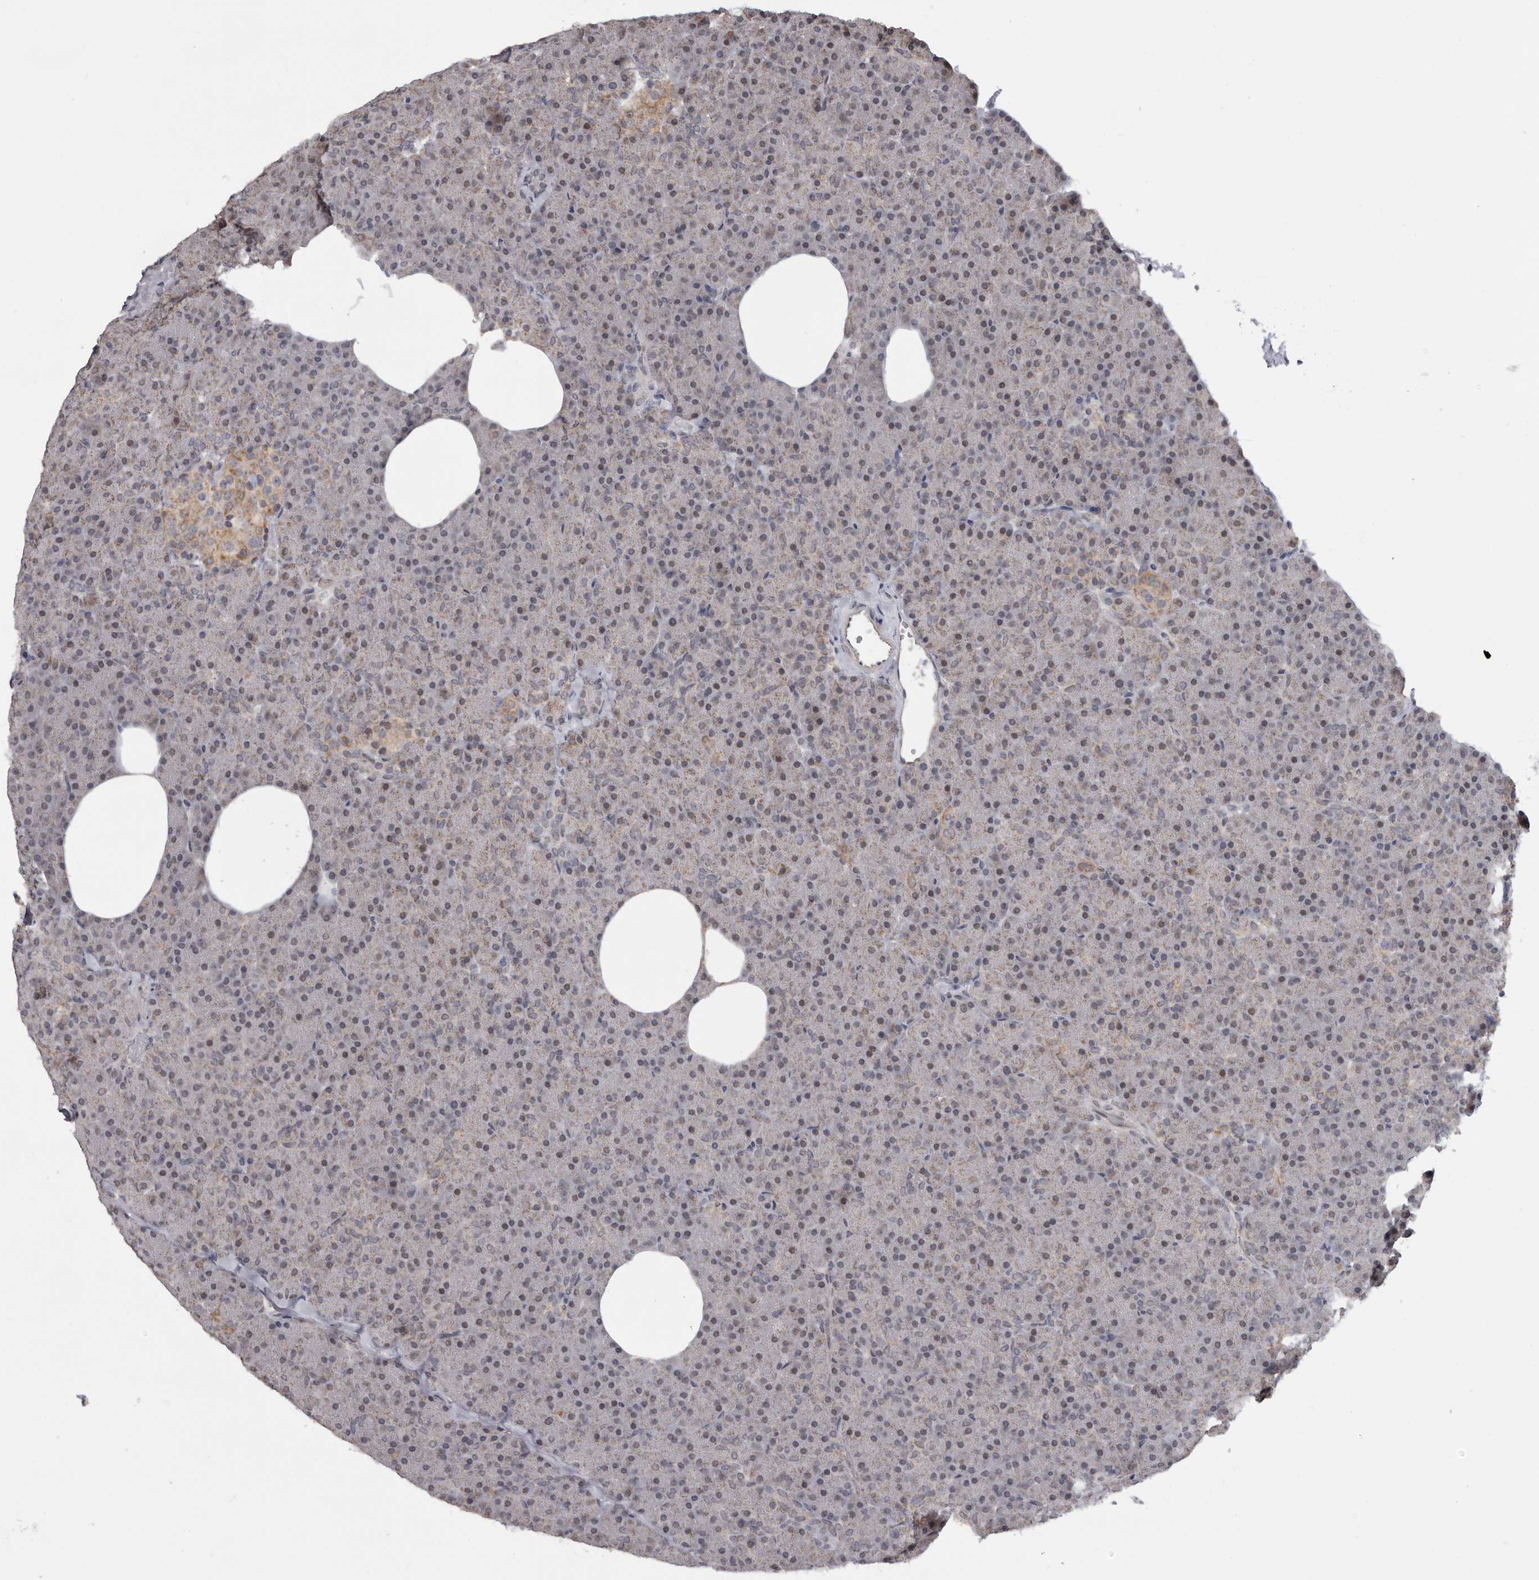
{"staining": {"intensity": "weak", "quantity": "25%-75%", "location": "cytoplasmic/membranous,nuclear"}, "tissue": "pancreas", "cell_type": "Exocrine glandular cells", "image_type": "normal", "snomed": [{"axis": "morphology", "description": "Normal tissue, NOS"}, {"axis": "morphology", "description": "Carcinoid, malignant, NOS"}, {"axis": "topography", "description": "Pancreas"}], "caption": "This is a histology image of immunohistochemistry (IHC) staining of benign pancreas, which shows weak expression in the cytoplasmic/membranous,nuclear of exocrine glandular cells.", "gene": "MOGAT2", "patient": {"sex": "female", "age": 35}}